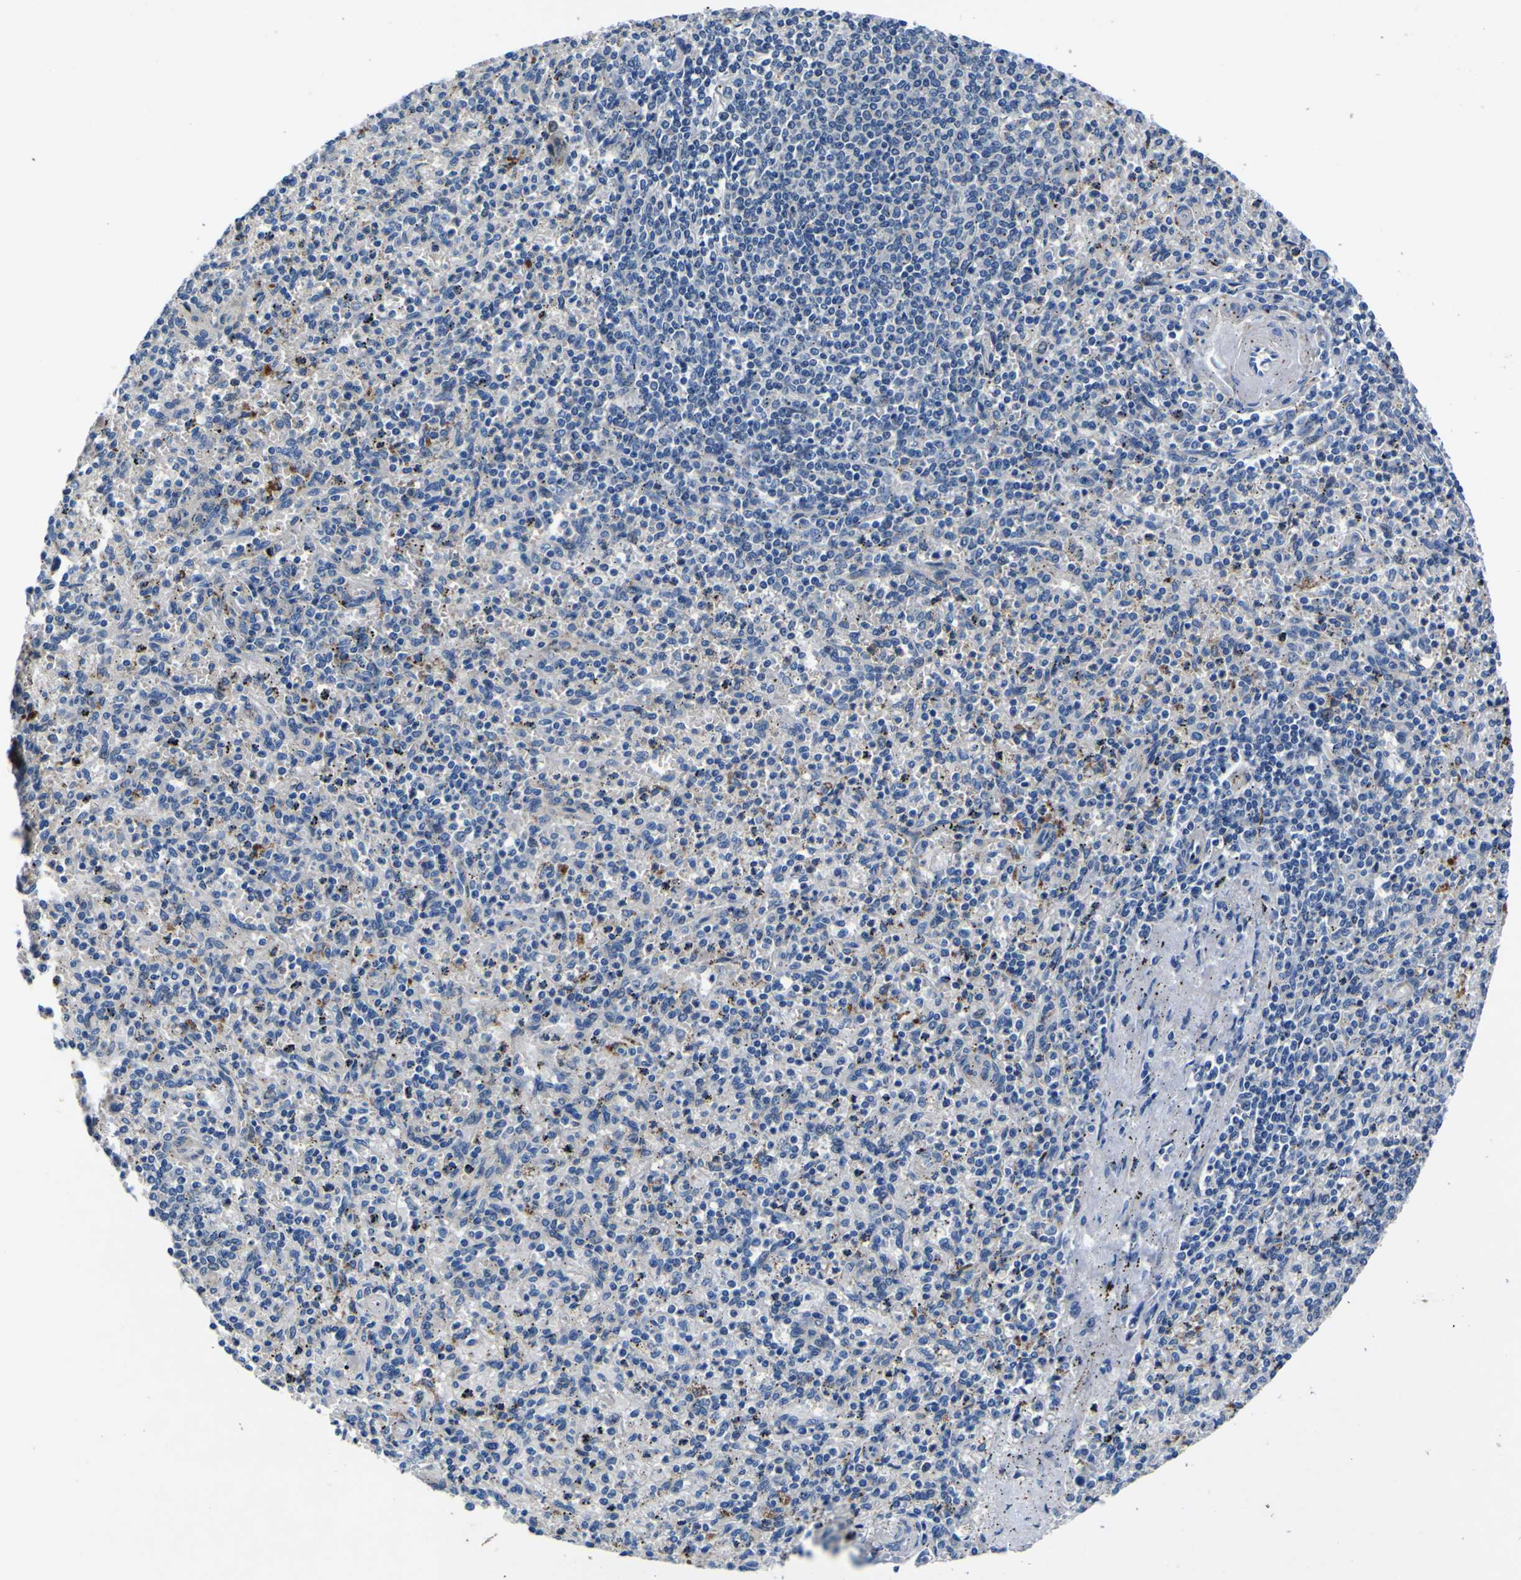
{"staining": {"intensity": "moderate", "quantity": "<25%", "location": "cytoplasmic/membranous"}, "tissue": "spleen", "cell_type": "Cells in red pulp", "image_type": "normal", "snomed": [{"axis": "morphology", "description": "Normal tissue, NOS"}, {"axis": "topography", "description": "Spleen"}], "caption": "A brown stain highlights moderate cytoplasmic/membranous positivity of a protein in cells in red pulp of unremarkable spleen.", "gene": "AGAP3", "patient": {"sex": "male", "age": 72}}